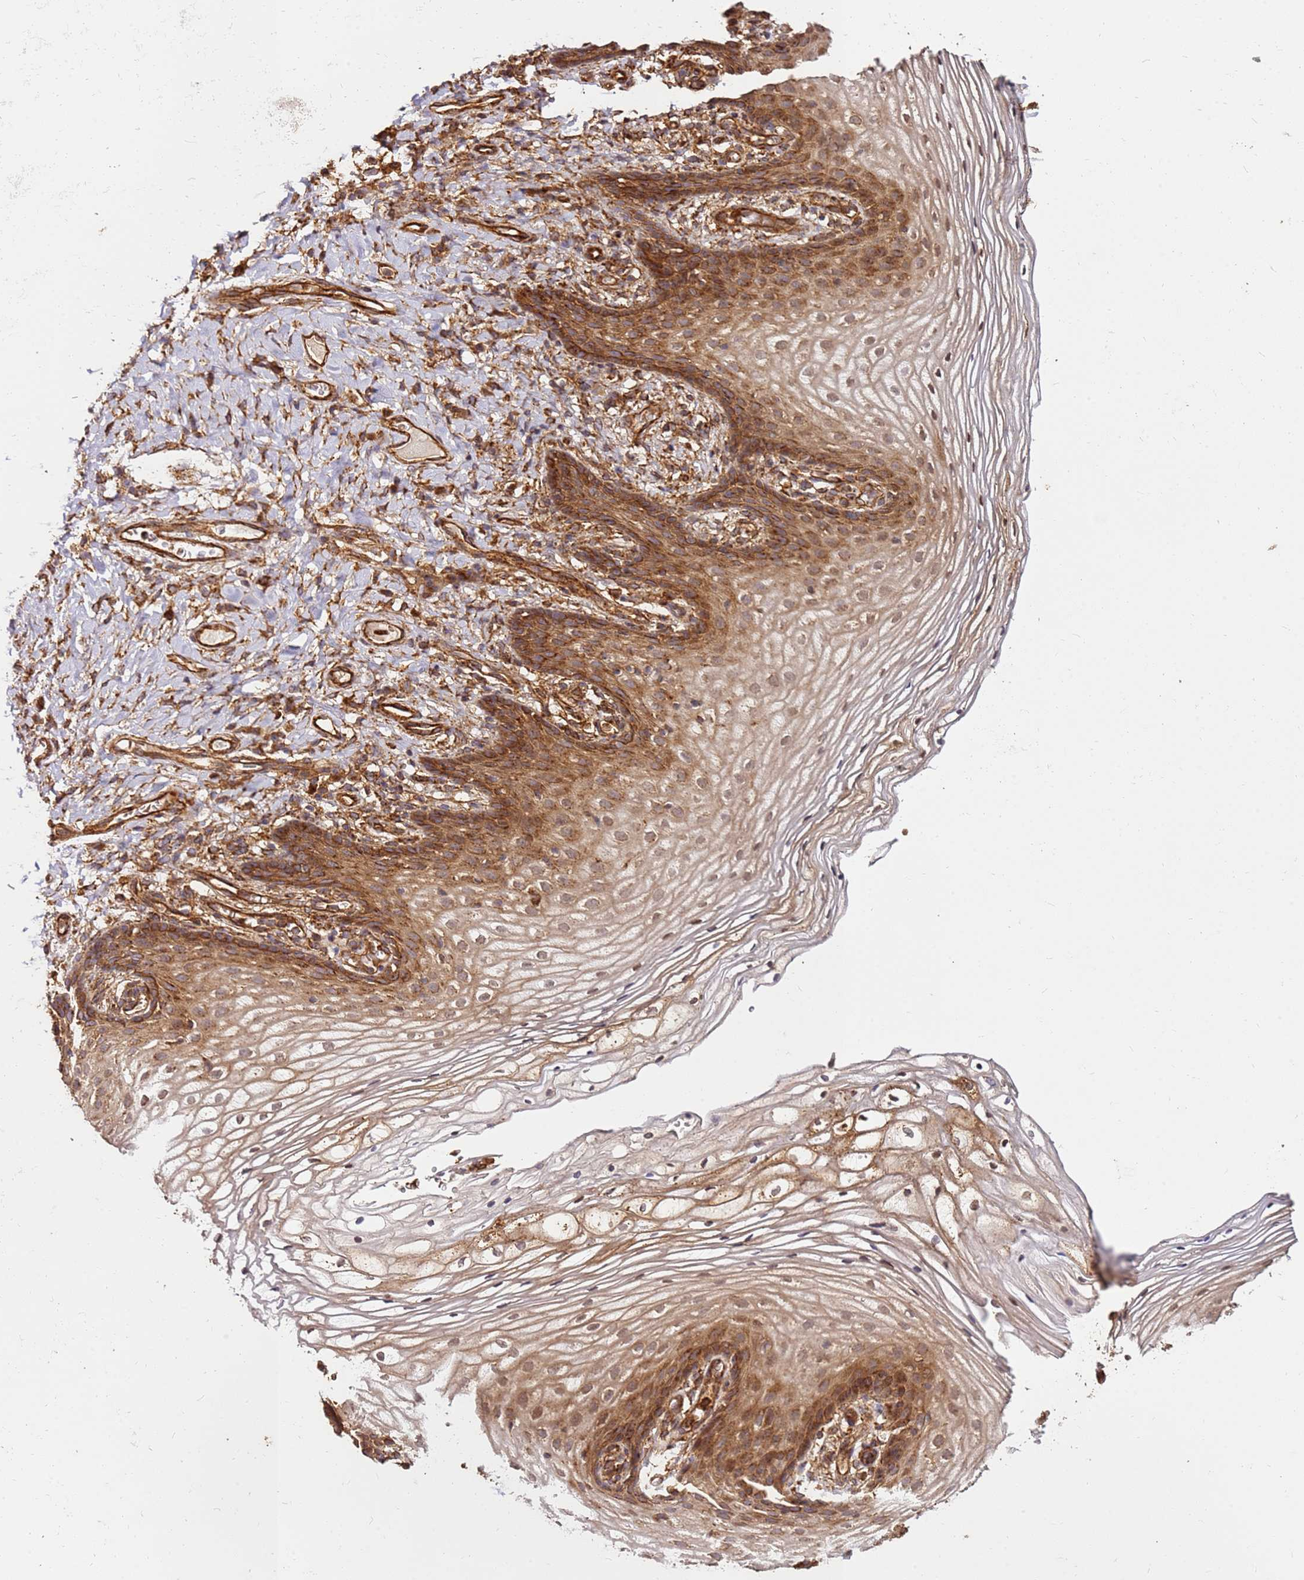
{"staining": {"intensity": "strong", "quantity": ">75%", "location": "cytoplasmic/membranous"}, "tissue": "vagina", "cell_type": "Squamous epithelial cells", "image_type": "normal", "snomed": [{"axis": "morphology", "description": "Normal tissue, NOS"}, {"axis": "topography", "description": "Vagina"}], "caption": "Vagina was stained to show a protein in brown. There is high levels of strong cytoplasmic/membranous positivity in about >75% of squamous epithelial cells. (DAB (3,3'-diaminobenzidine) IHC with brightfield microscopy, high magnification).", "gene": "DVL3", "patient": {"sex": "female", "age": 60}}